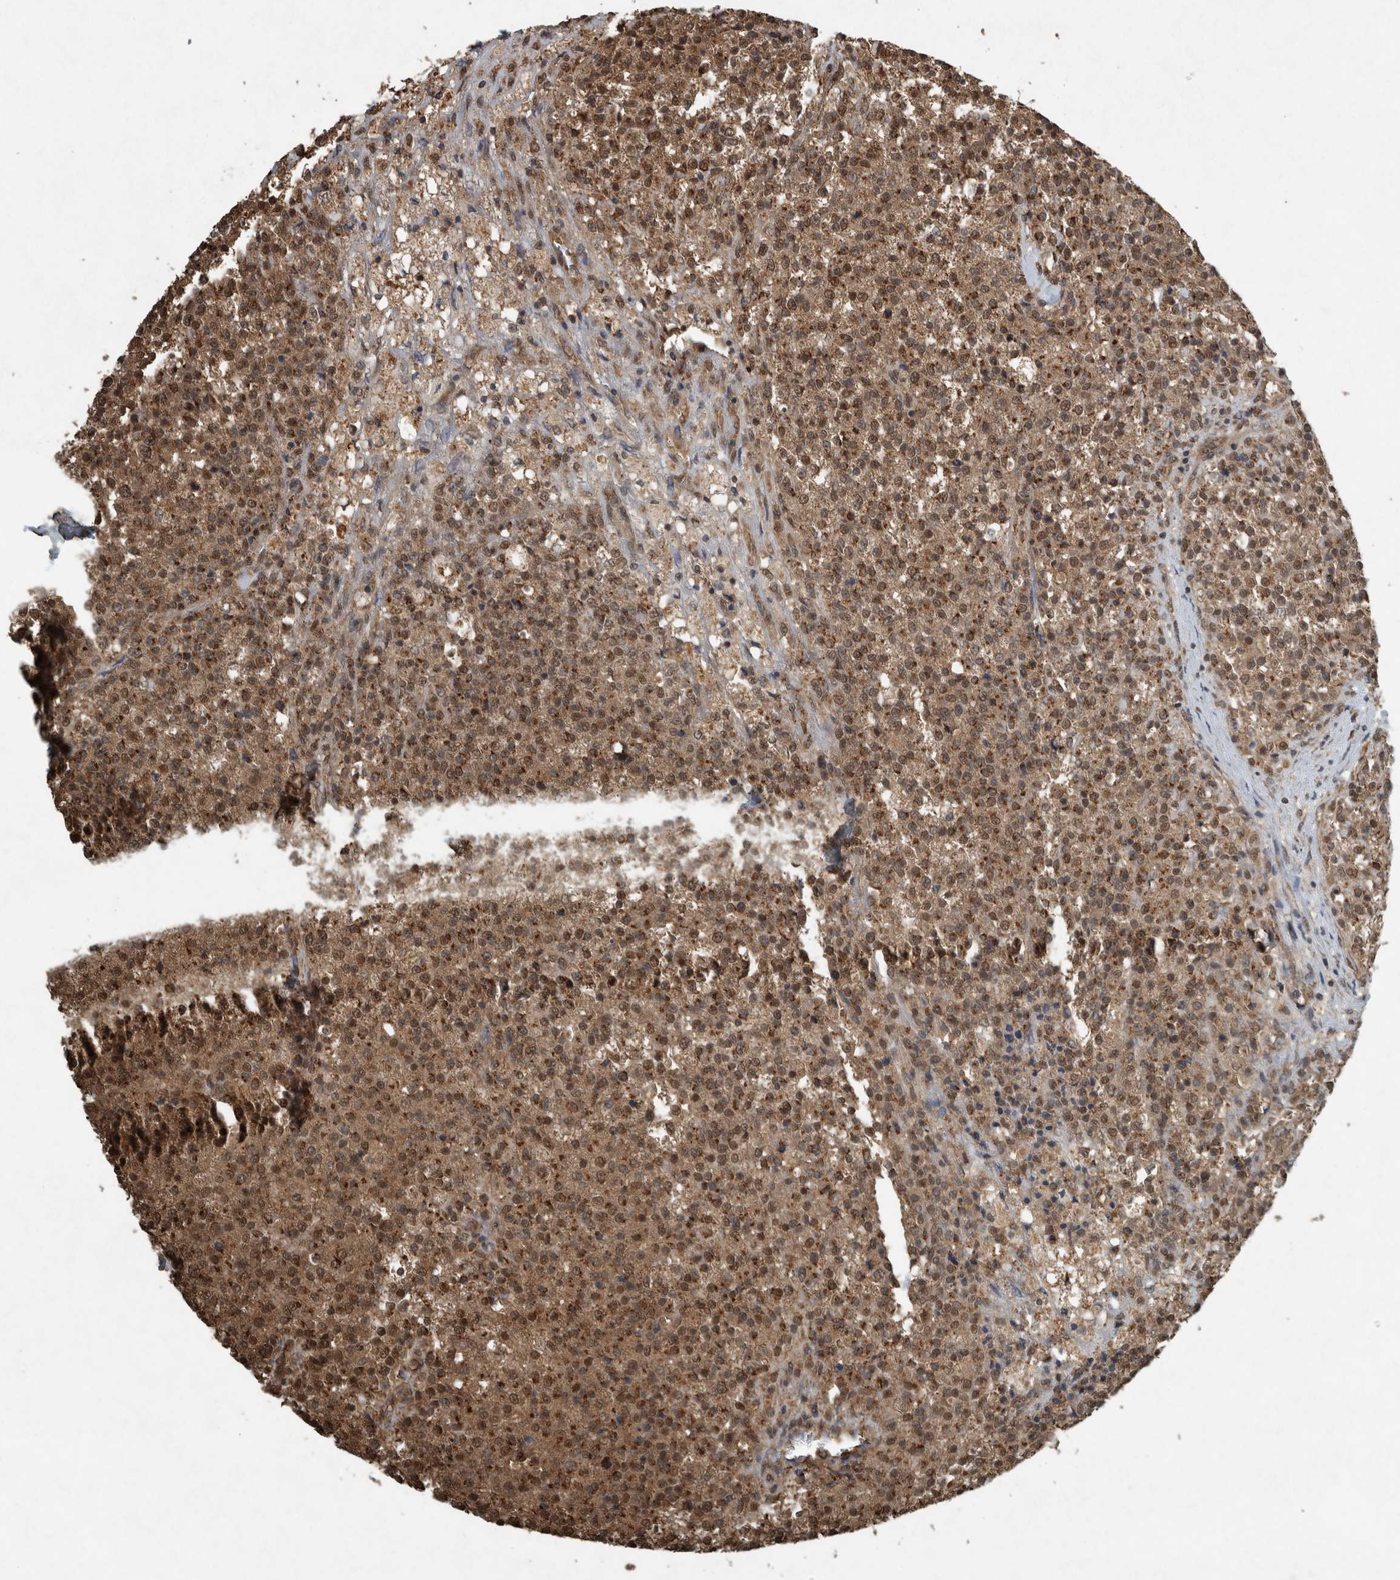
{"staining": {"intensity": "moderate", "quantity": ">75%", "location": "cytoplasmic/membranous,nuclear"}, "tissue": "testis cancer", "cell_type": "Tumor cells", "image_type": "cancer", "snomed": [{"axis": "morphology", "description": "Seminoma, NOS"}, {"axis": "topography", "description": "Testis"}], "caption": "An immunohistochemistry micrograph of tumor tissue is shown. Protein staining in brown labels moderate cytoplasmic/membranous and nuclear positivity in testis seminoma within tumor cells. The staining is performed using DAB brown chromogen to label protein expression. The nuclei are counter-stained blue using hematoxylin.", "gene": "ARHGEF12", "patient": {"sex": "male", "age": 59}}